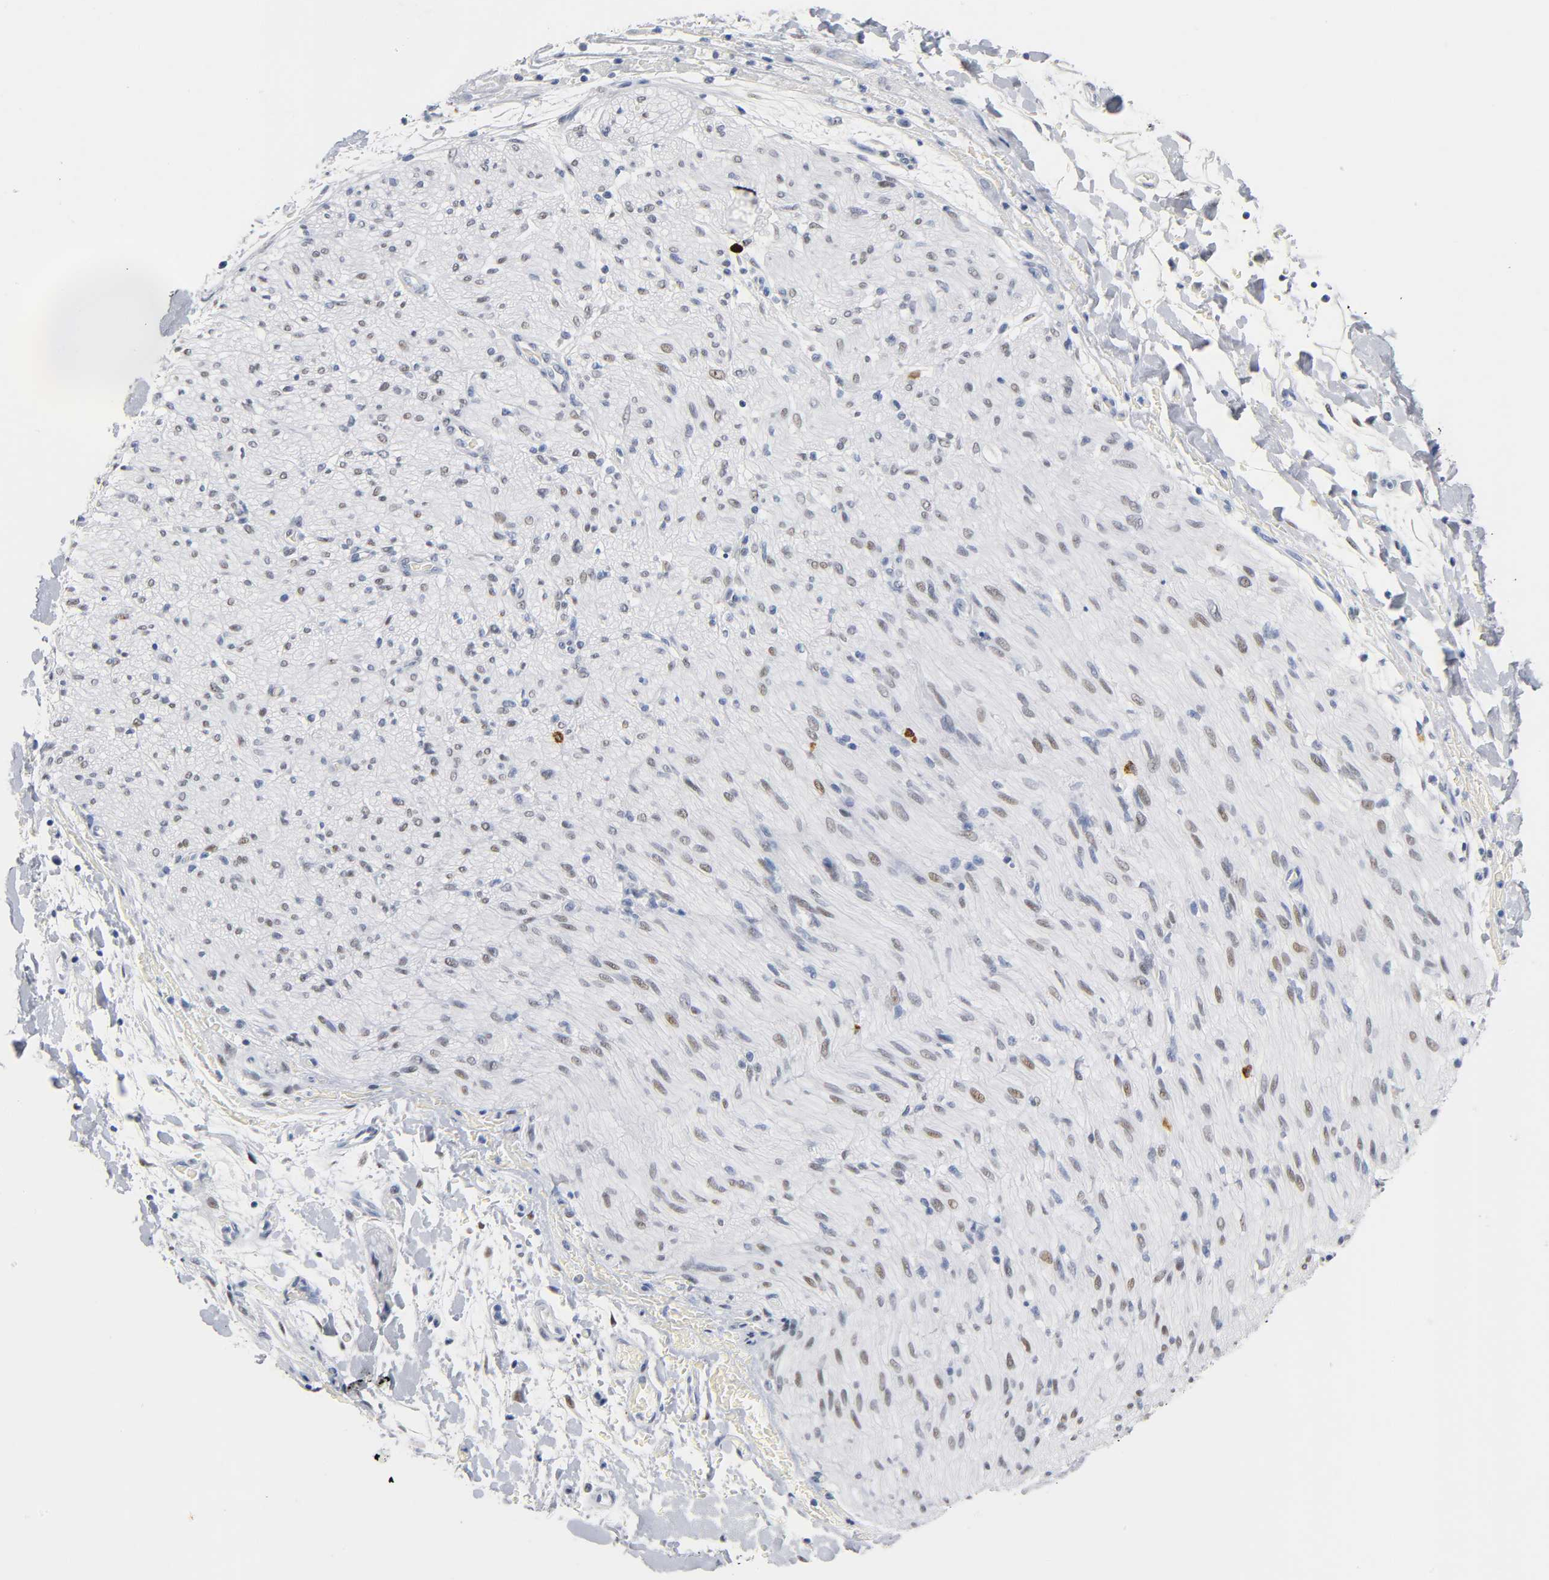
{"staining": {"intensity": "negative", "quantity": "none", "location": "none"}, "tissue": "adipose tissue", "cell_type": "Adipocytes", "image_type": "normal", "snomed": [{"axis": "morphology", "description": "Normal tissue, NOS"}, {"axis": "morphology", "description": "Cholangiocarcinoma"}, {"axis": "topography", "description": "Liver"}, {"axis": "topography", "description": "Peripheral nerve tissue"}], "caption": "Immunohistochemistry histopathology image of benign adipose tissue stained for a protein (brown), which displays no staining in adipocytes. The staining was performed using DAB to visualize the protein expression in brown, while the nuclei were stained in blue with hematoxylin (Magnification: 20x).", "gene": "NAB2", "patient": {"sex": "male", "age": 50}}